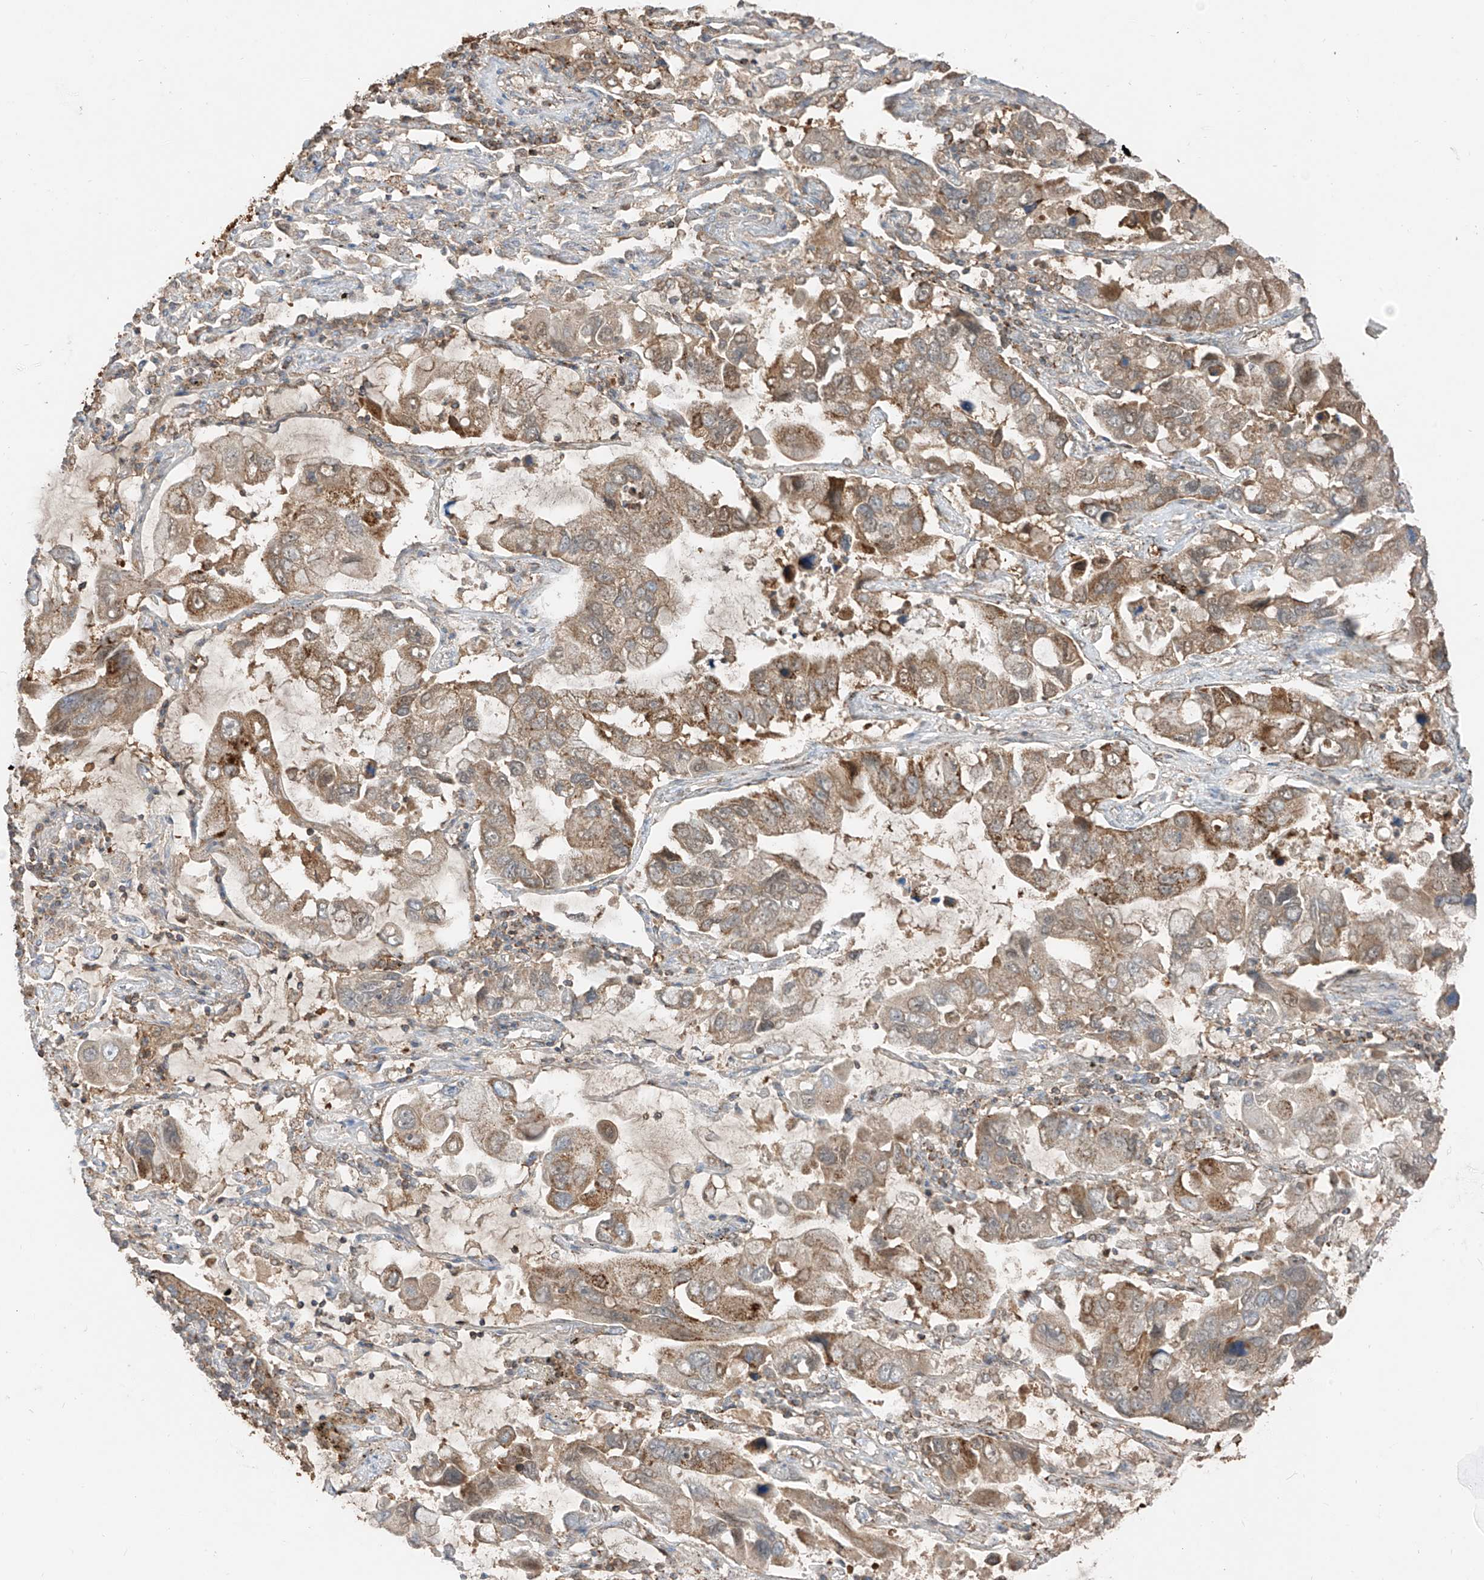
{"staining": {"intensity": "weak", "quantity": ">75%", "location": "cytoplasmic/membranous"}, "tissue": "lung cancer", "cell_type": "Tumor cells", "image_type": "cancer", "snomed": [{"axis": "morphology", "description": "Adenocarcinoma, NOS"}, {"axis": "topography", "description": "Lung"}], "caption": "Protein analysis of lung adenocarcinoma tissue demonstrates weak cytoplasmic/membranous staining in about >75% of tumor cells. (Stains: DAB in brown, nuclei in blue, Microscopy: brightfield microscopy at high magnification).", "gene": "ETHE1", "patient": {"sex": "male", "age": 64}}